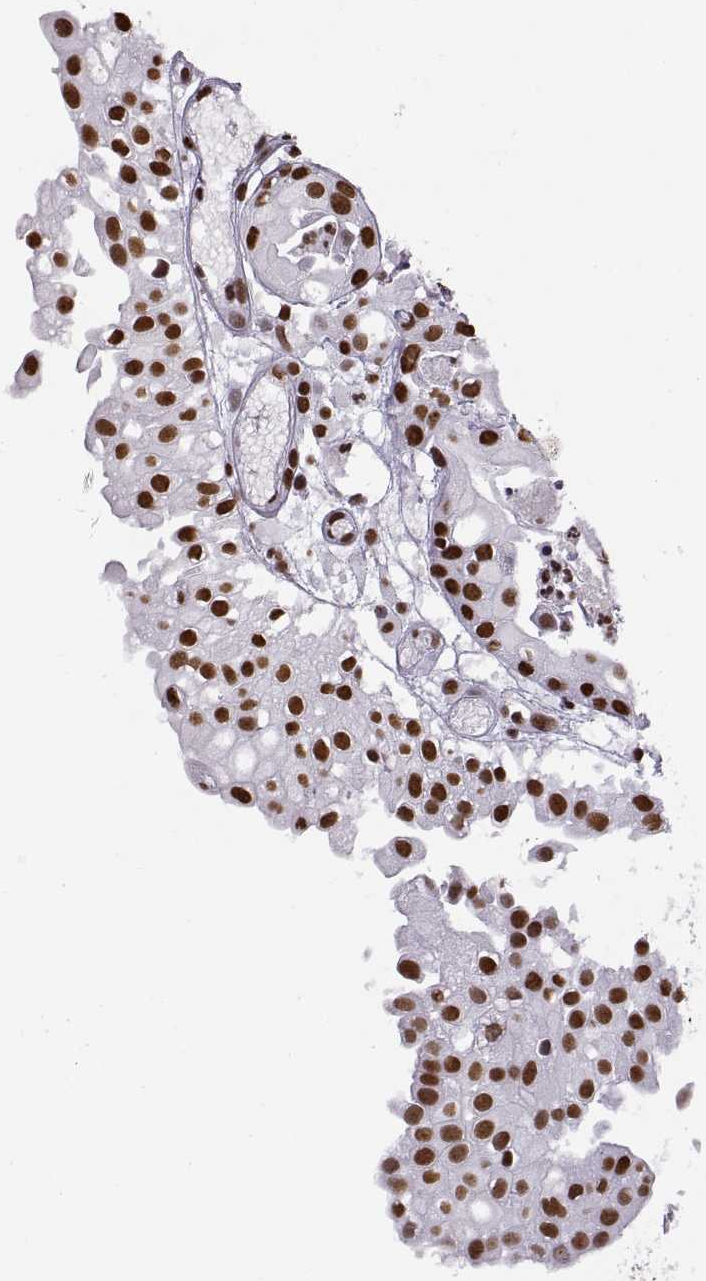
{"staining": {"intensity": "strong", "quantity": ">75%", "location": "nuclear"}, "tissue": "prostate cancer", "cell_type": "Tumor cells", "image_type": "cancer", "snomed": [{"axis": "morphology", "description": "Adenocarcinoma, High grade"}, {"axis": "topography", "description": "Prostate"}], "caption": "This is a photomicrograph of immunohistochemistry staining of prostate adenocarcinoma (high-grade), which shows strong staining in the nuclear of tumor cells.", "gene": "SNAI1", "patient": {"sex": "male", "age": 79}}